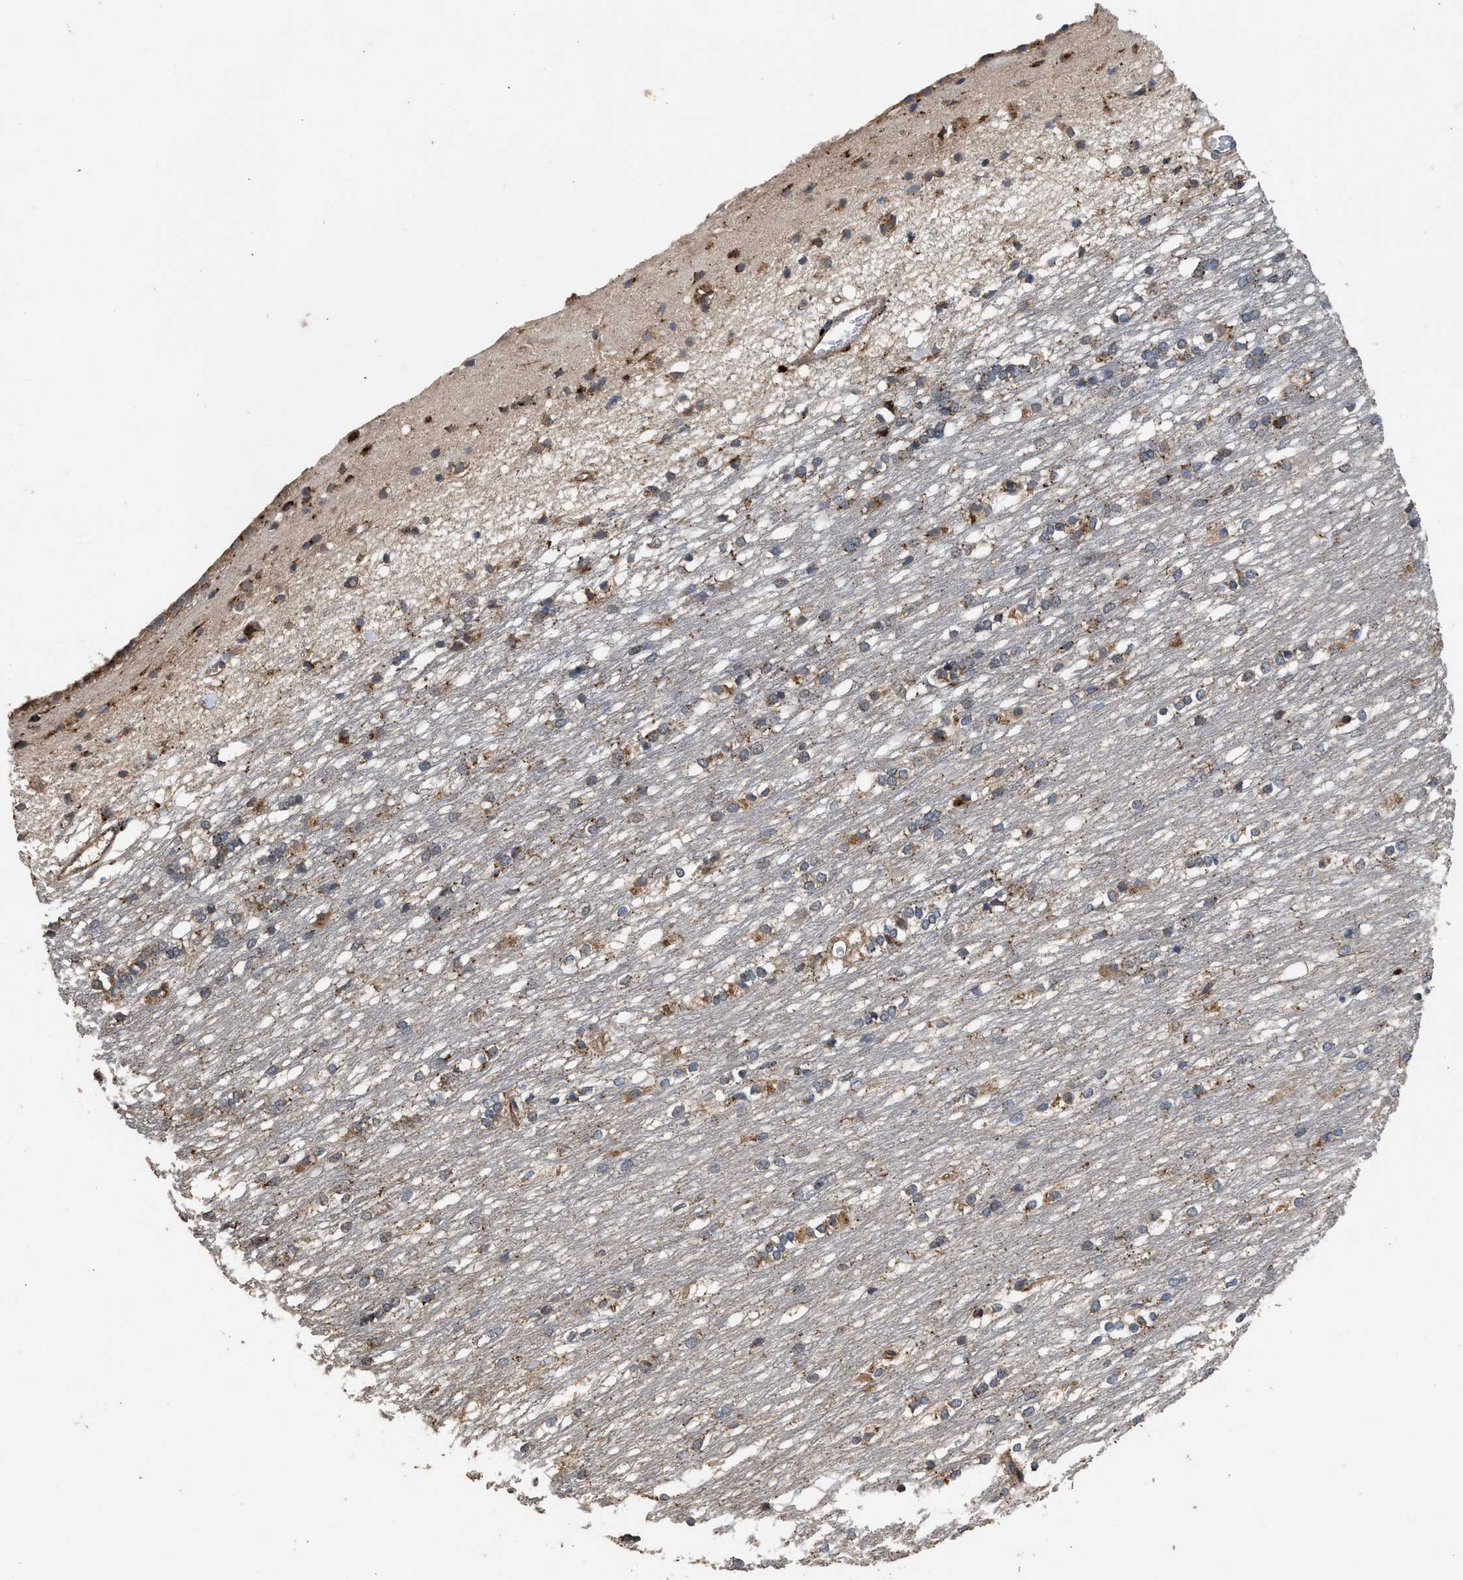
{"staining": {"intensity": "moderate", "quantity": "25%-75%", "location": "cytoplasmic/membranous"}, "tissue": "caudate", "cell_type": "Glial cells", "image_type": "normal", "snomed": [{"axis": "morphology", "description": "Normal tissue, NOS"}, {"axis": "topography", "description": "Lateral ventricle wall"}], "caption": "Immunohistochemistry of benign caudate shows medium levels of moderate cytoplasmic/membranous expression in about 25%-75% of glial cells.", "gene": "CTSV", "patient": {"sex": "female", "age": 19}}